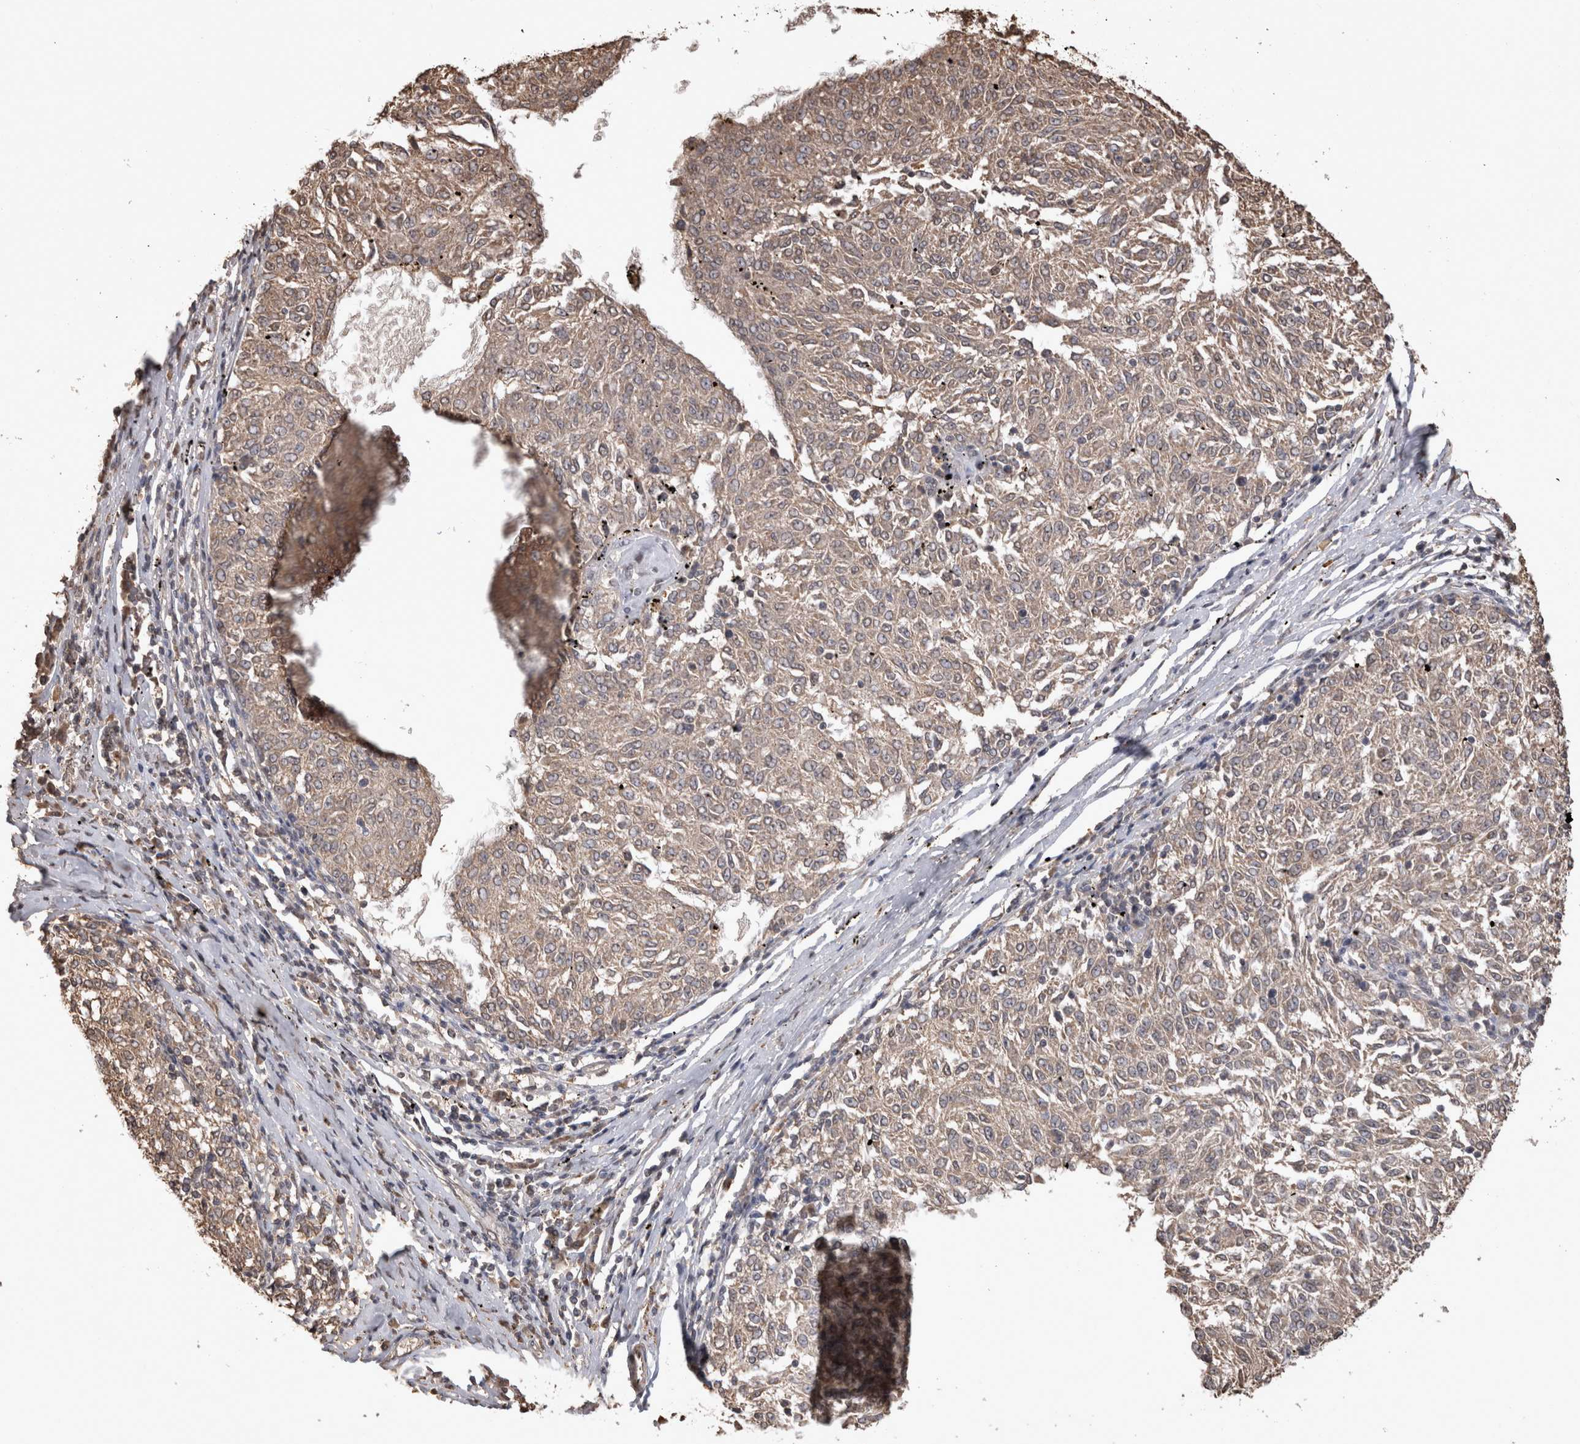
{"staining": {"intensity": "weak", "quantity": ">75%", "location": "cytoplasmic/membranous"}, "tissue": "melanoma", "cell_type": "Tumor cells", "image_type": "cancer", "snomed": [{"axis": "morphology", "description": "Malignant melanoma, NOS"}, {"axis": "topography", "description": "Skin"}], "caption": "There is low levels of weak cytoplasmic/membranous staining in tumor cells of melanoma, as demonstrated by immunohistochemical staining (brown color).", "gene": "SOCS5", "patient": {"sex": "female", "age": 72}}